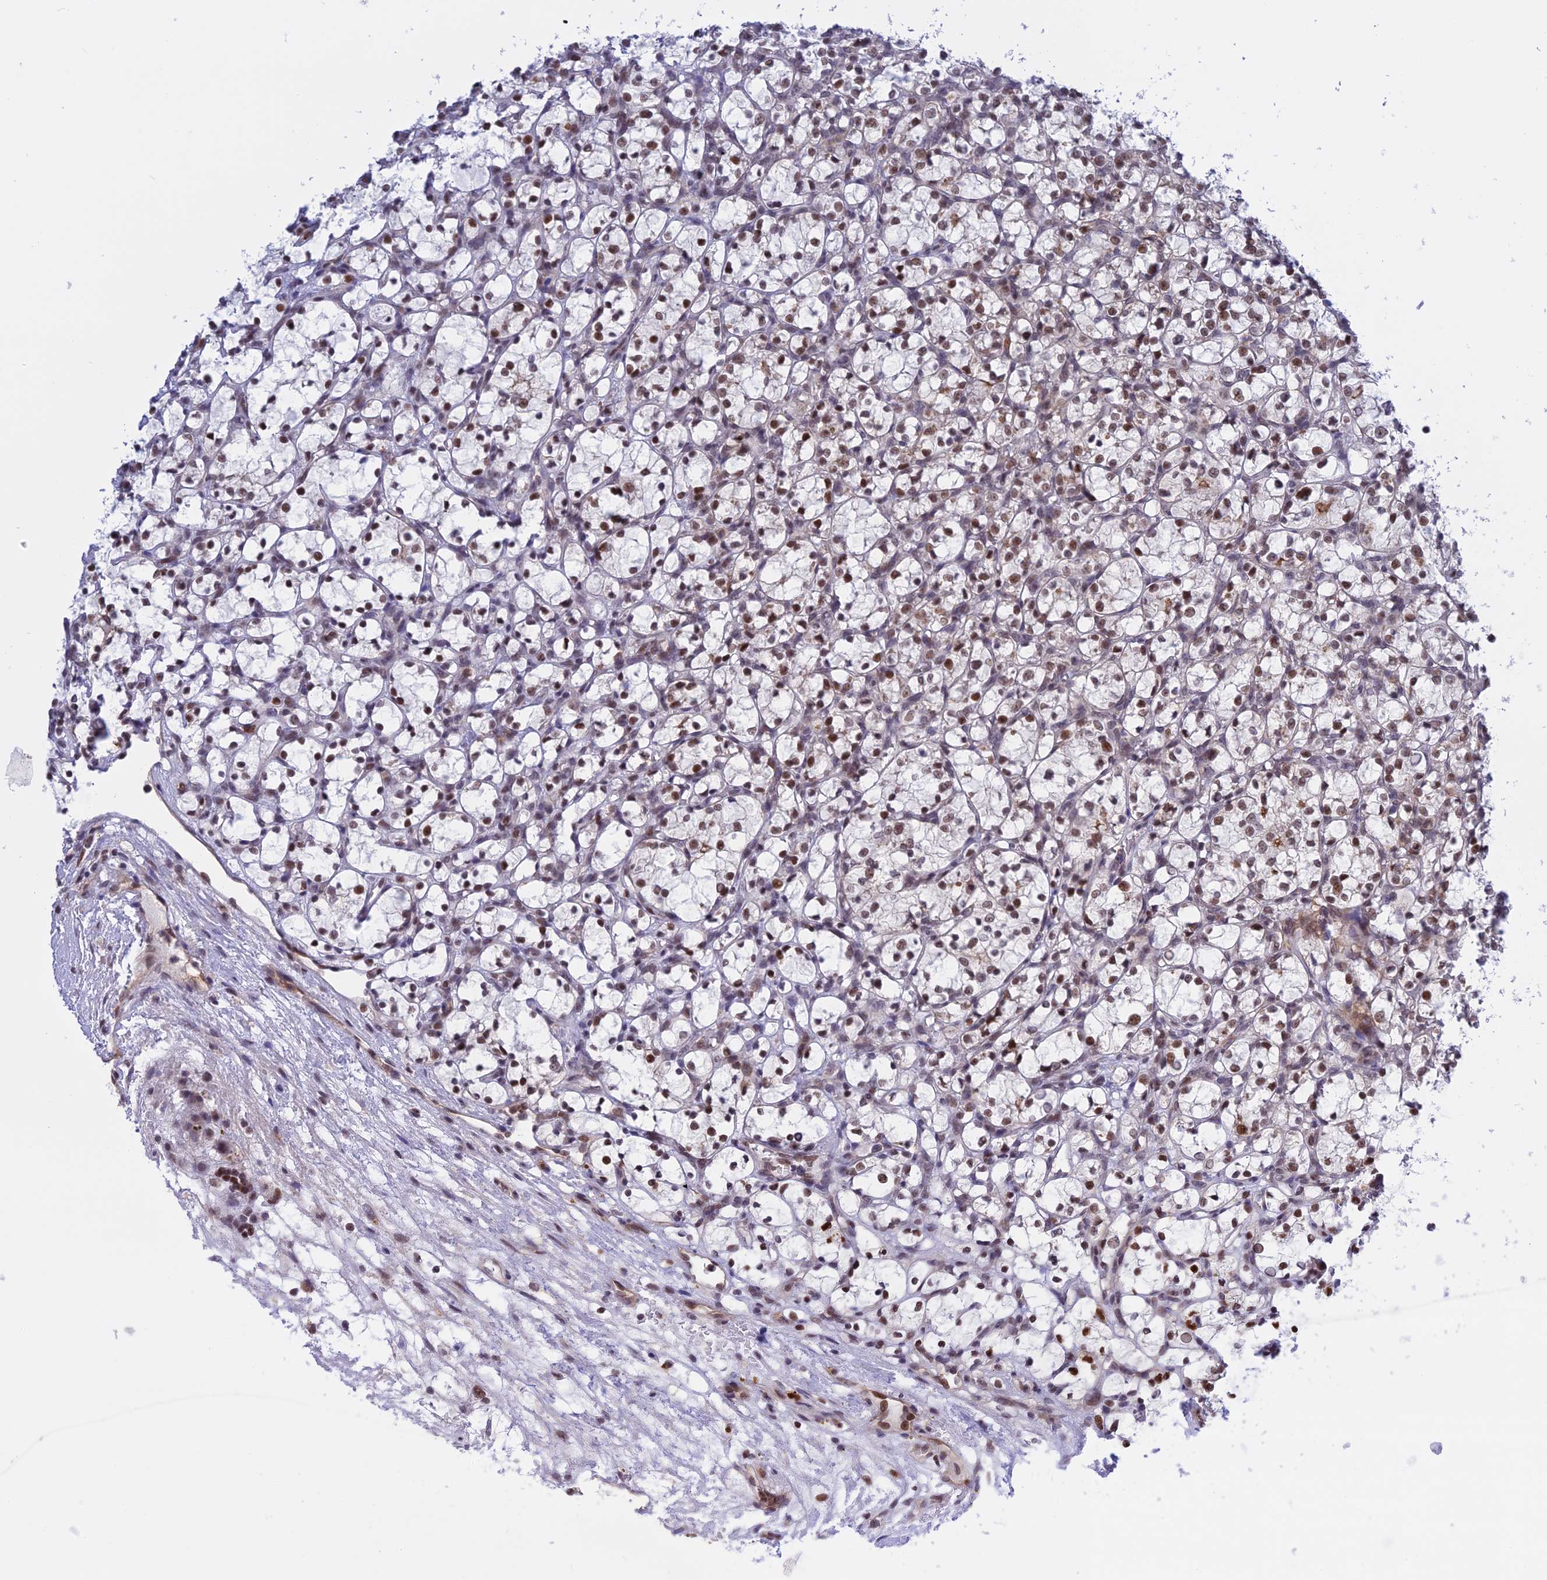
{"staining": {"intensity": "moderate", "quantity": ">75%", "location": "nuclear"}, "tissue": "renal cancer", "cell_type": "Tumor cells", "image_type": "cancer", "snomed": [{"axis": "morphology", "description": "Adenocarcinoma, NOS"}, {"axis": "topography", "description": "Kidney"}], "caption": "This histopathology image reveals immunohistochemistry (IHC) staining of human renal cancer (adenocarcinoma), with medium moderate nuclear positivity in approximately >75% of tumor cells.", "gene": "TCEA1", "patient": {"sex": "female", "age": 69}}